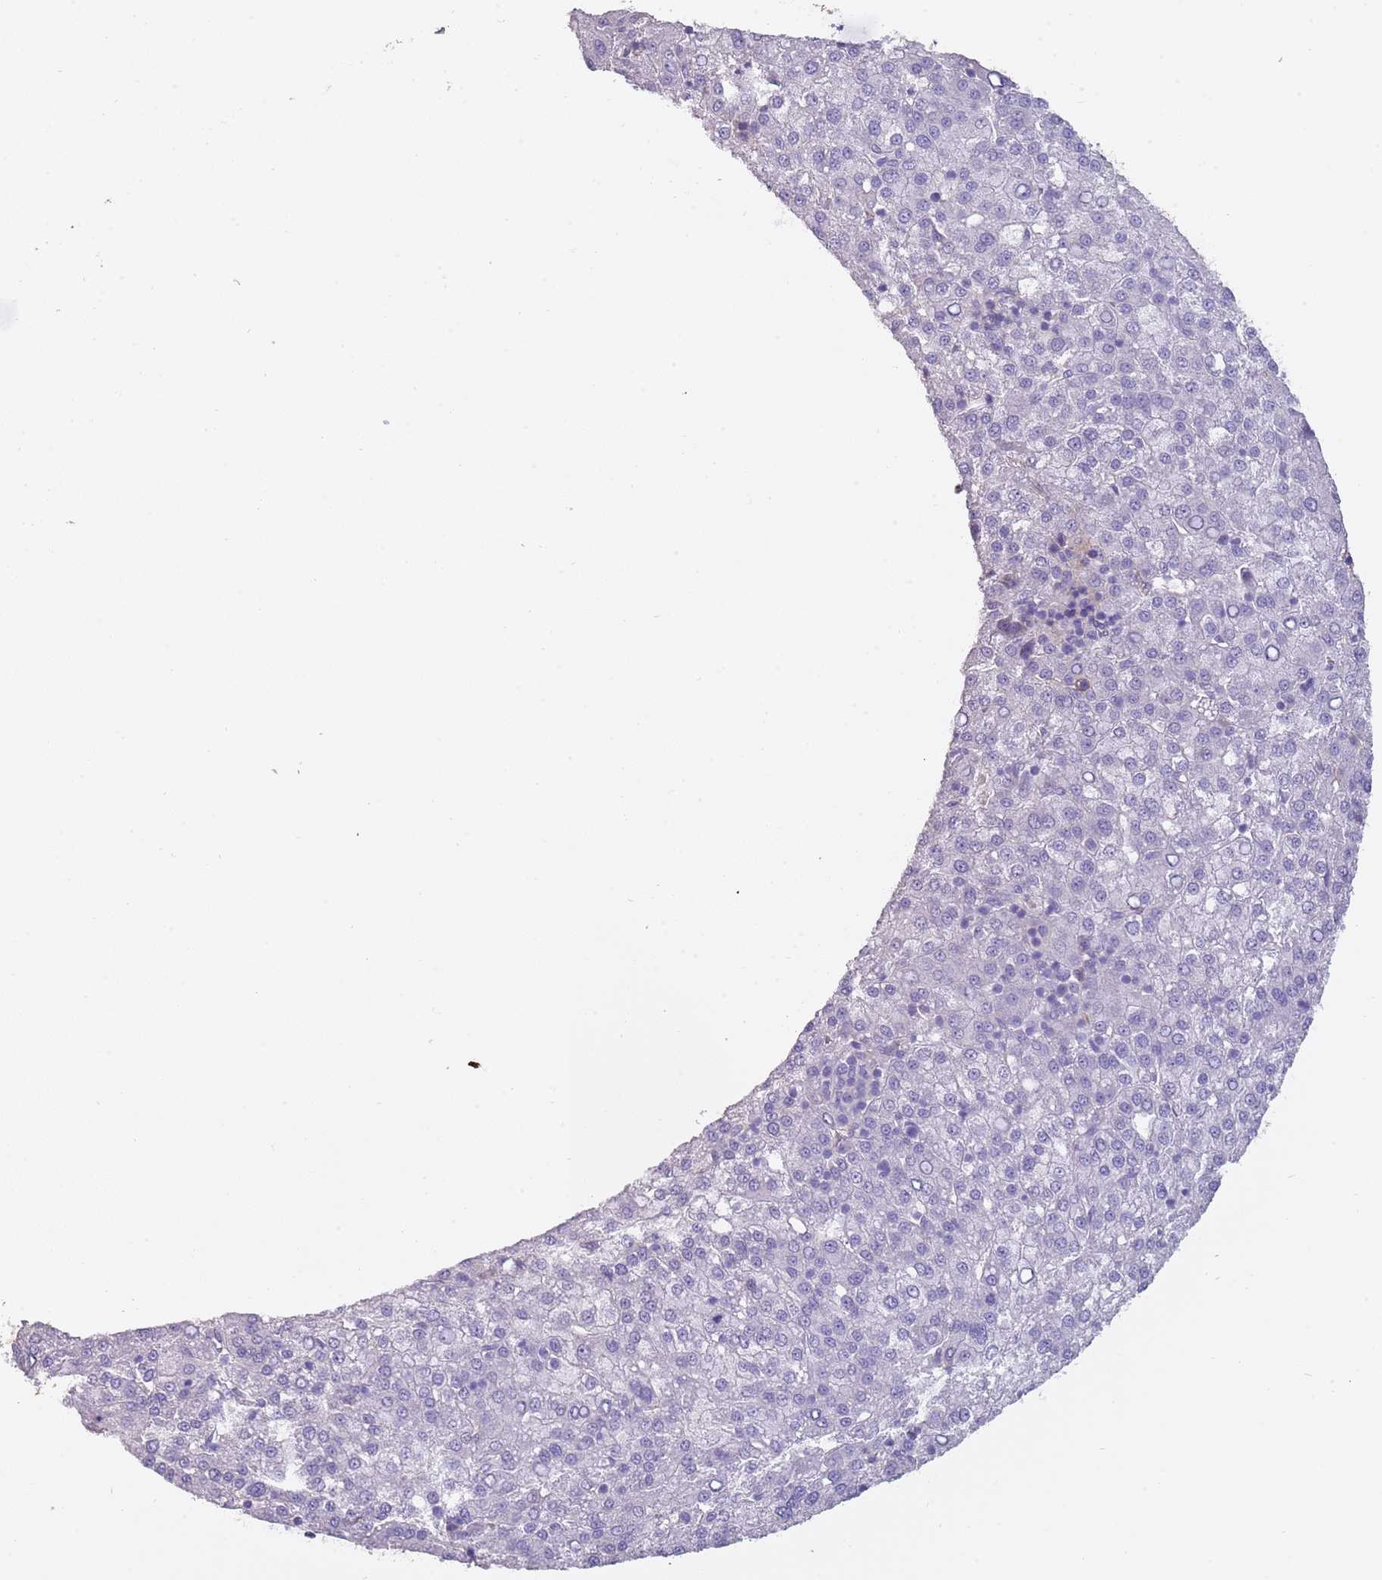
{"staining": {"intensity": "negative", "quantity": "none", "location": "none"}, "tissue": "liver cancer", "cell_type": "Tumor cells", "image_type": "cancer", "snomed": [{"axis": "morphology", "description": "Carcinoma, Hepatocellular, NOS"}, {"axis": "topography", "description": "Liver"}], "caption": "IHC micrograph of neoplastic tissue: human liver hepatocellular carcinoma stained with DAB reveals no significant protein positivity in tumor cells.", "gene": "NBPF3", "patient": {"sex": "female", "age": 58}}